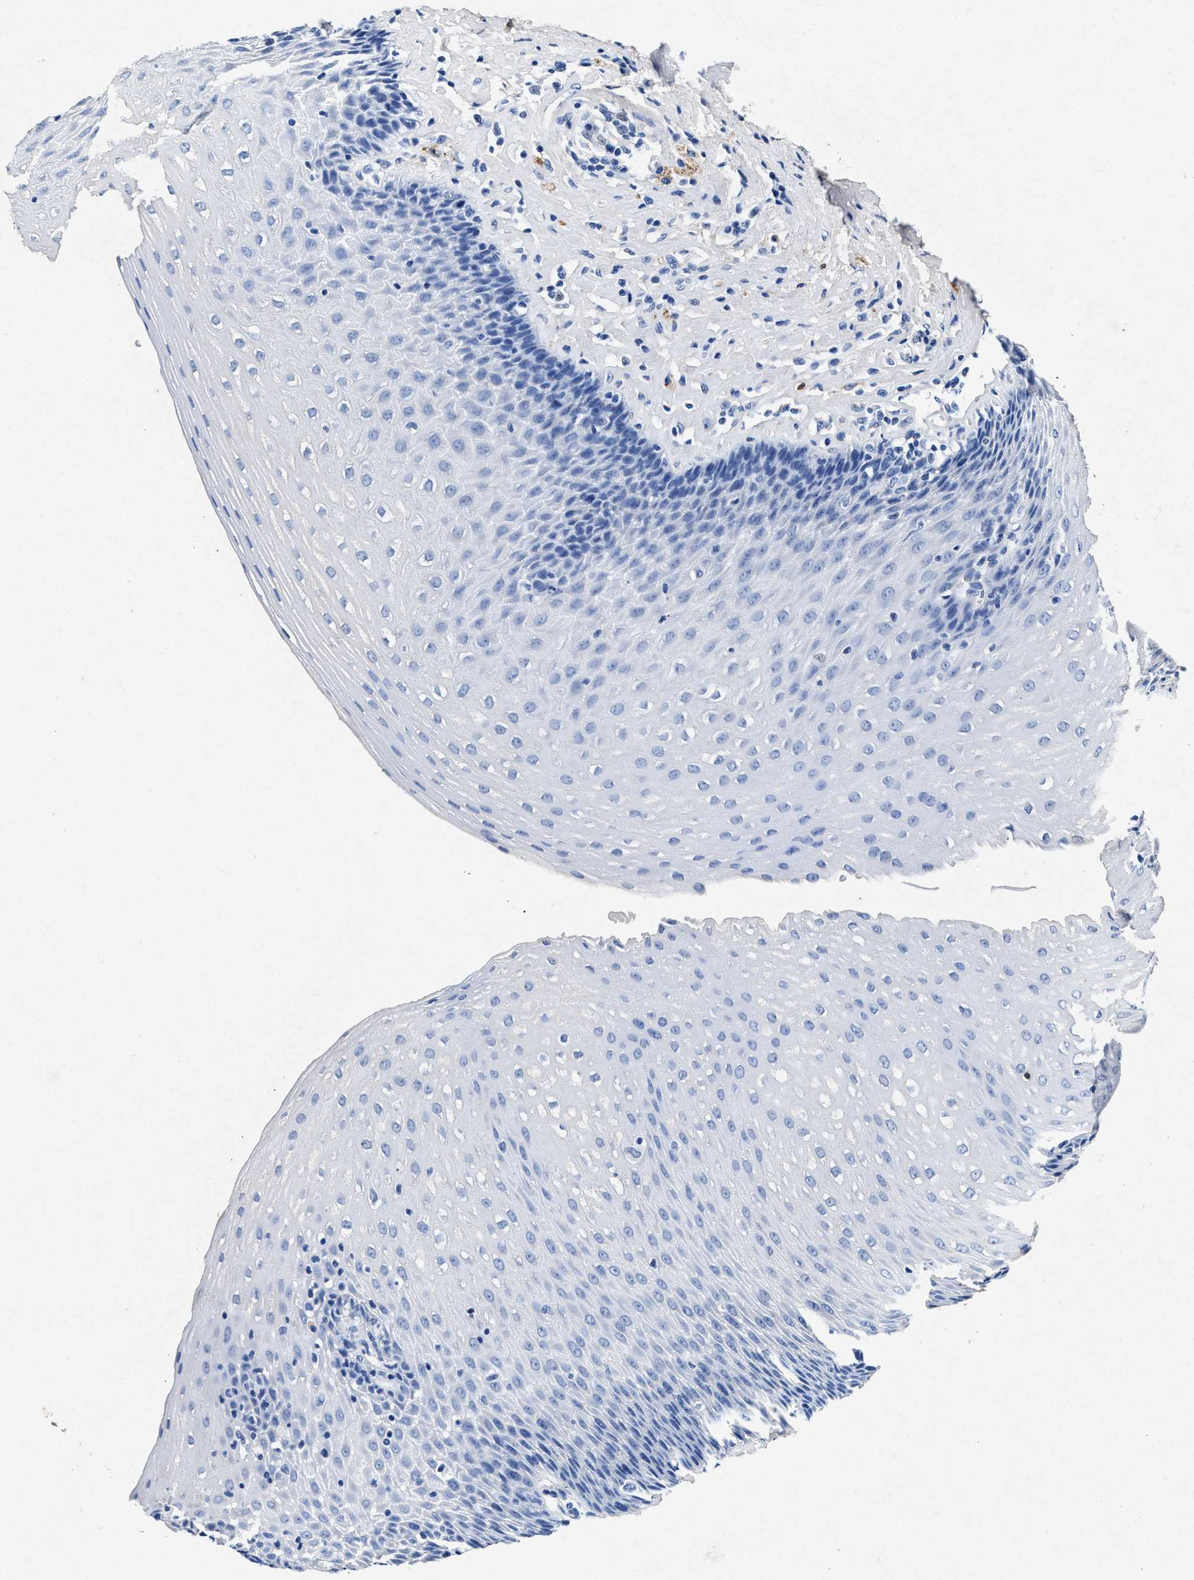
{"staining": {"intensity": "negative", "quantity": "none", "location": "none"}, "tissue": "esophagus", "cell_type": "Squamous epithelial cells", "image_type": "normal", "snomed": [{"axis": "morphology", "description": "Normal tissue, NOS"}, {"axis": "topography", "description": "Esophagus"}], "caption": "An image of human esophagus is negative for staining in squamous epithelial cells. (DAB IHC visualized using brightfield microscopy, high magnification).", "gene": "MAP6", "patient": {"sex": "female", "age": 61}}